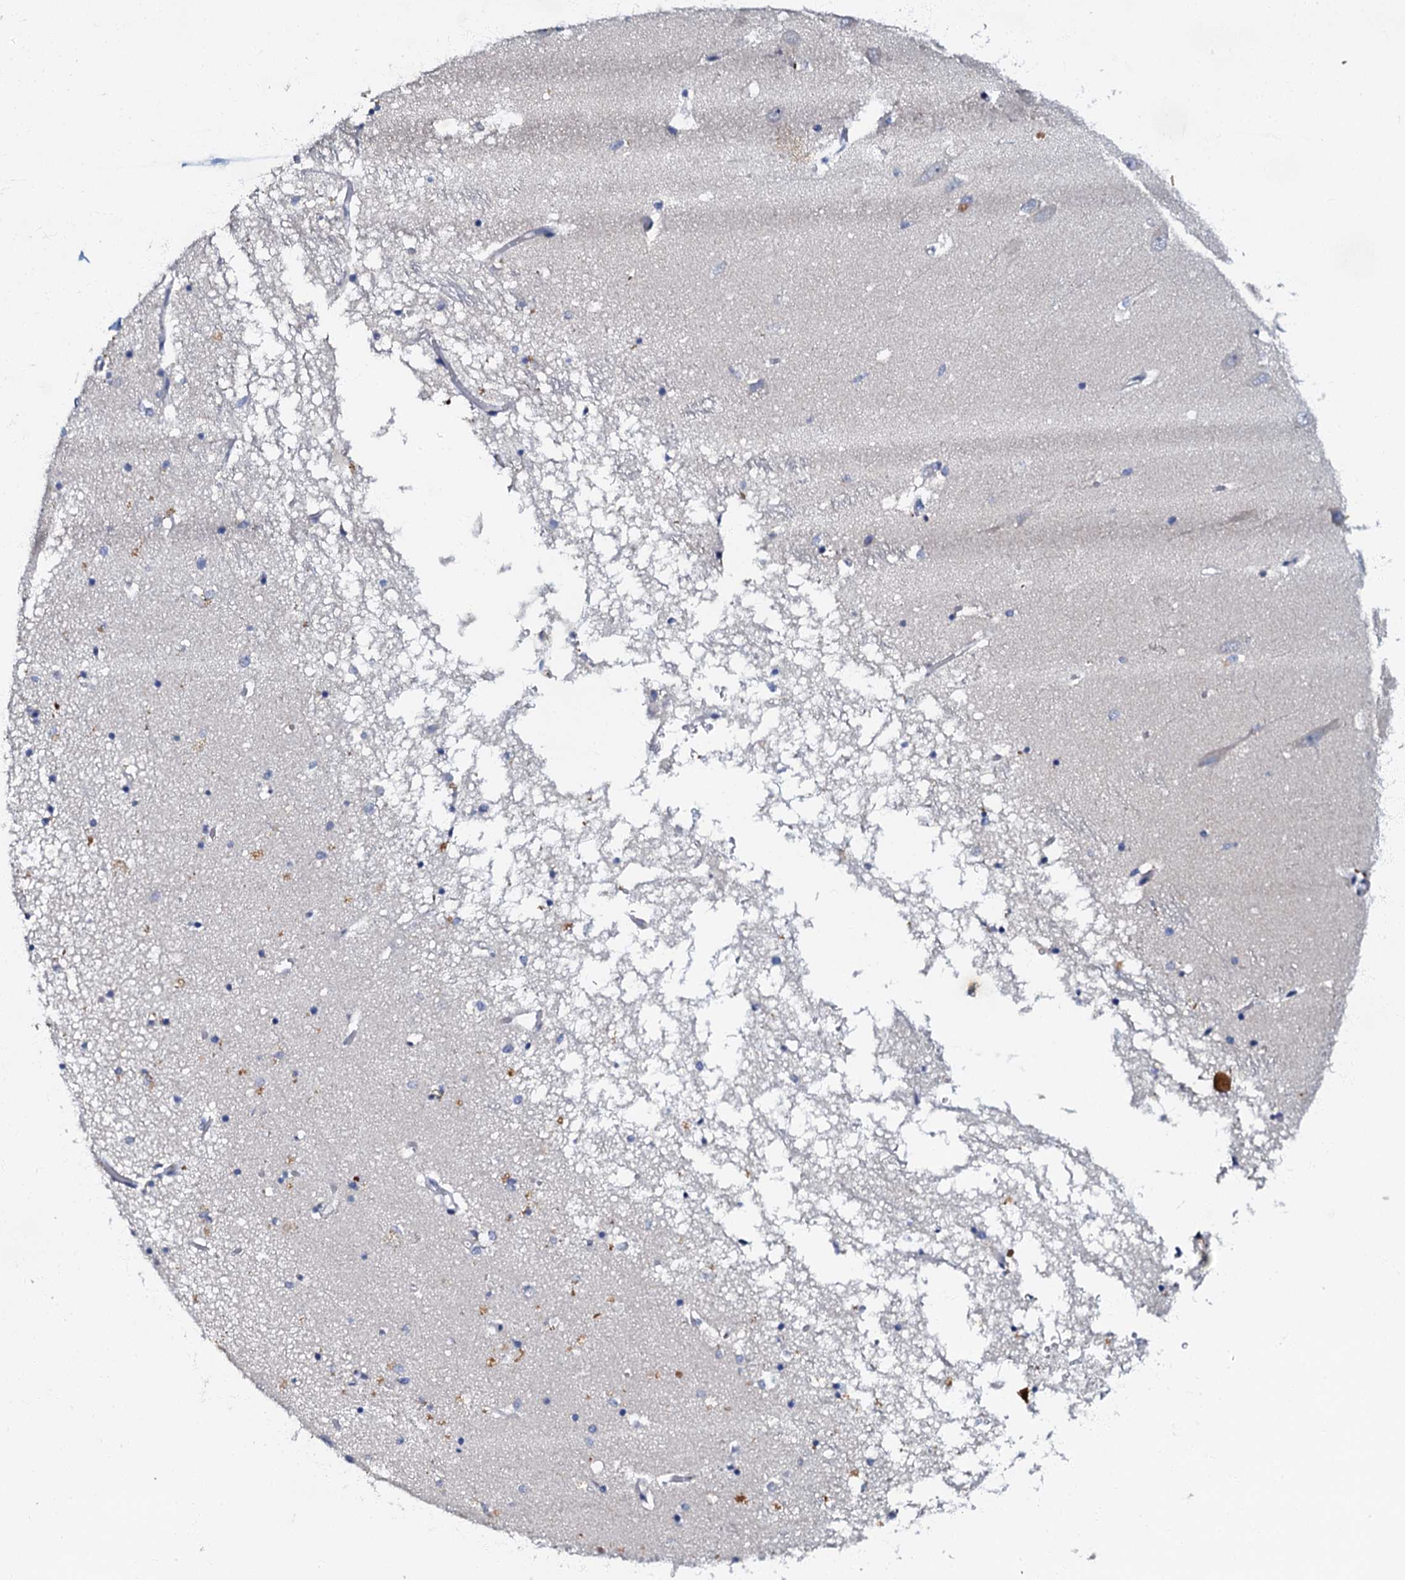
{"staining": {"intensity": "negative", "quantity": "none", "location": "none"}, "tissue": "hippocampus", "cell_type": "Glial cells", "image_type": "normal", "snomed": [{"axis": "morphology", "description": "Normal tissue, NOS"}, {"axis": "topography", "description": "Hippocampus"}], "caption": "A high-resolution histopathology image shows immunohistochemistry (IHC) staining of unremarkable hippocampus, which reveals no significant positivity in glial cells.", "gene": "OLAH", "patient": {"sex": "male", "age": 70}}